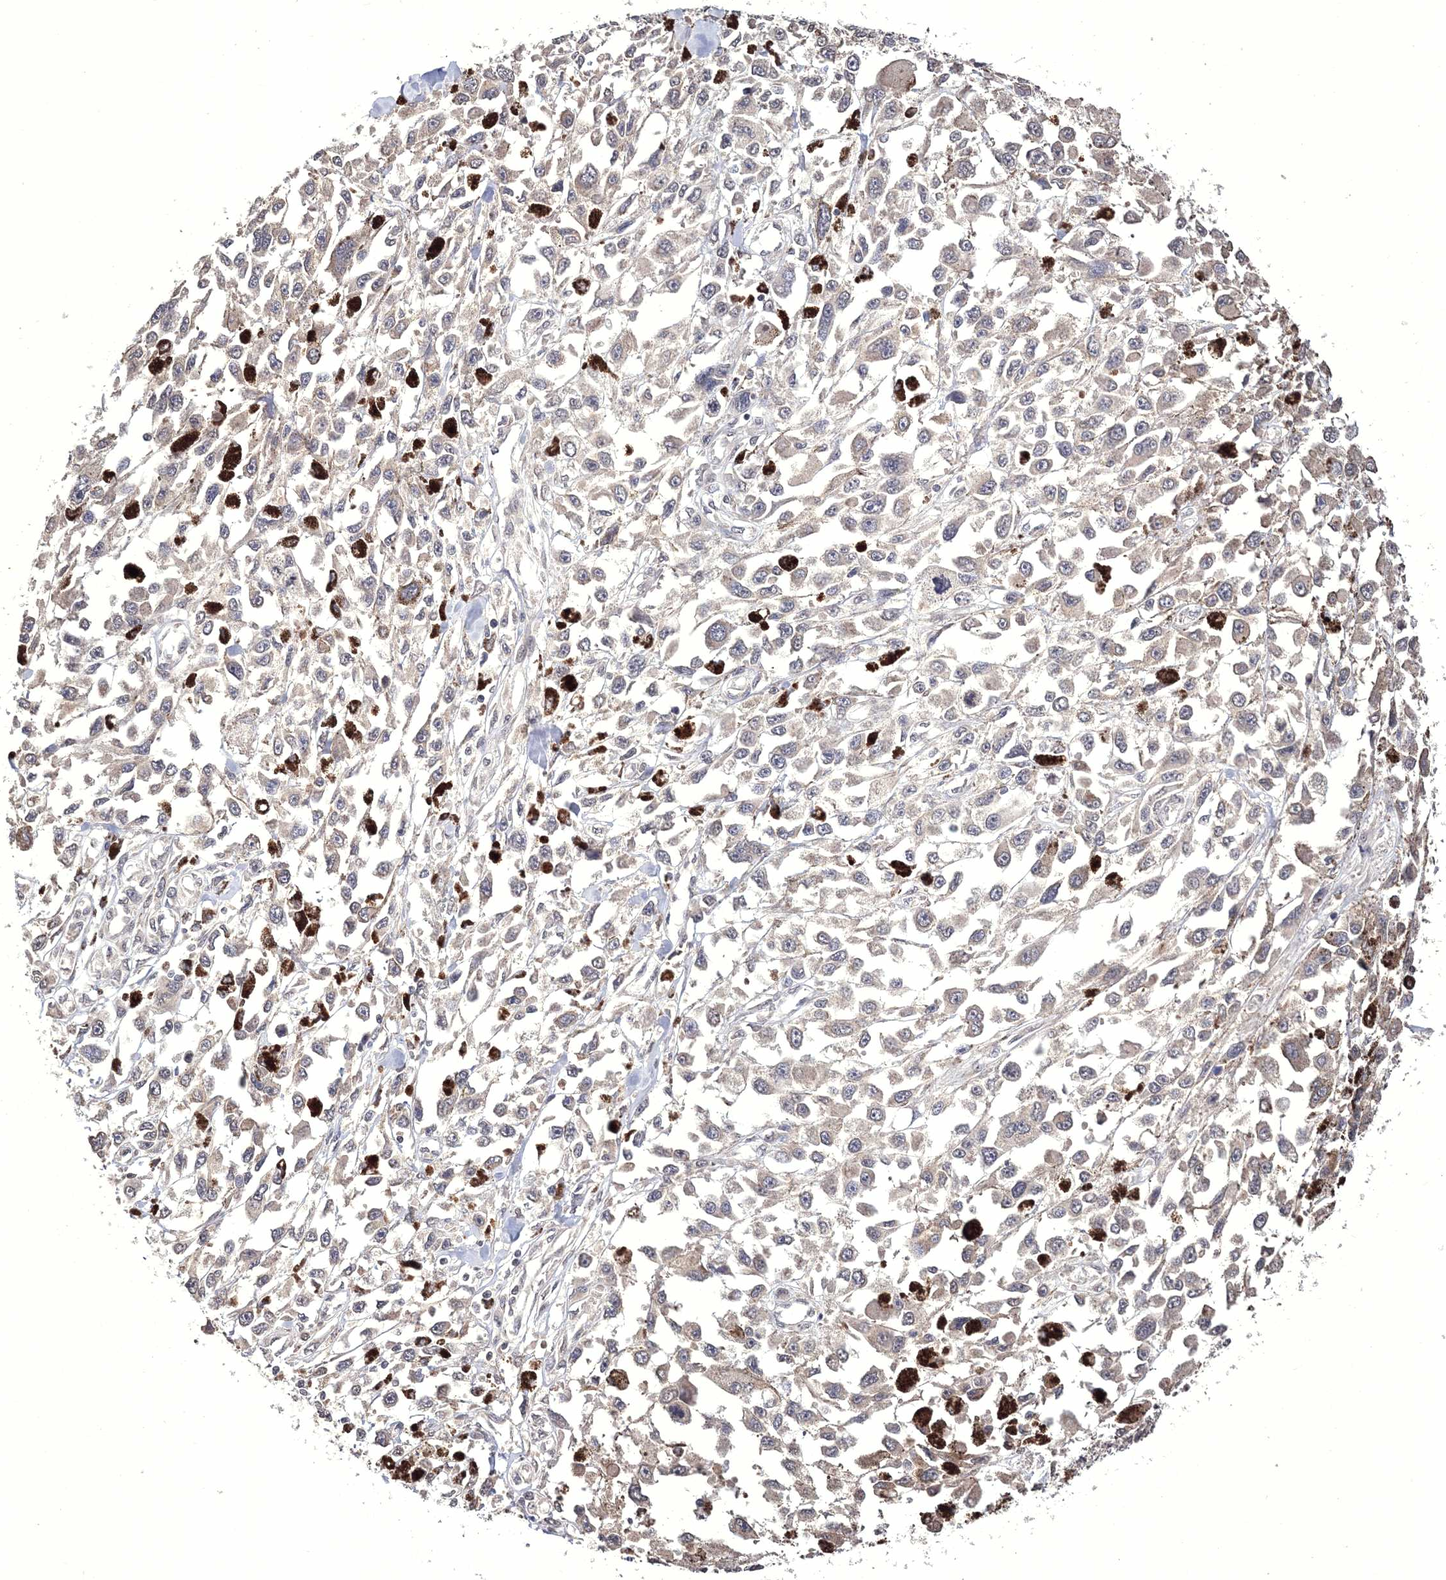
{"staining": {"intensity": "negative", "quantity": "none", "location": "none"}, "tissue": "melanoma", "cell_type": "Tumor cells", "image_type": "cancer", "snomed": [{"axis": "morphology", "description": "Malignant melanoma, Metastatic site"}, {"axis": "topography", "description": "Lymph node"}], "caption": "Tumor cells show no significant staining in melanoma. (DAB (3,3'-diaminobenzidine) immunohistochemistry with hematoxylin counter stain).", "gene": "GPN1", "patient": {"sex": "male", "age": 59}}